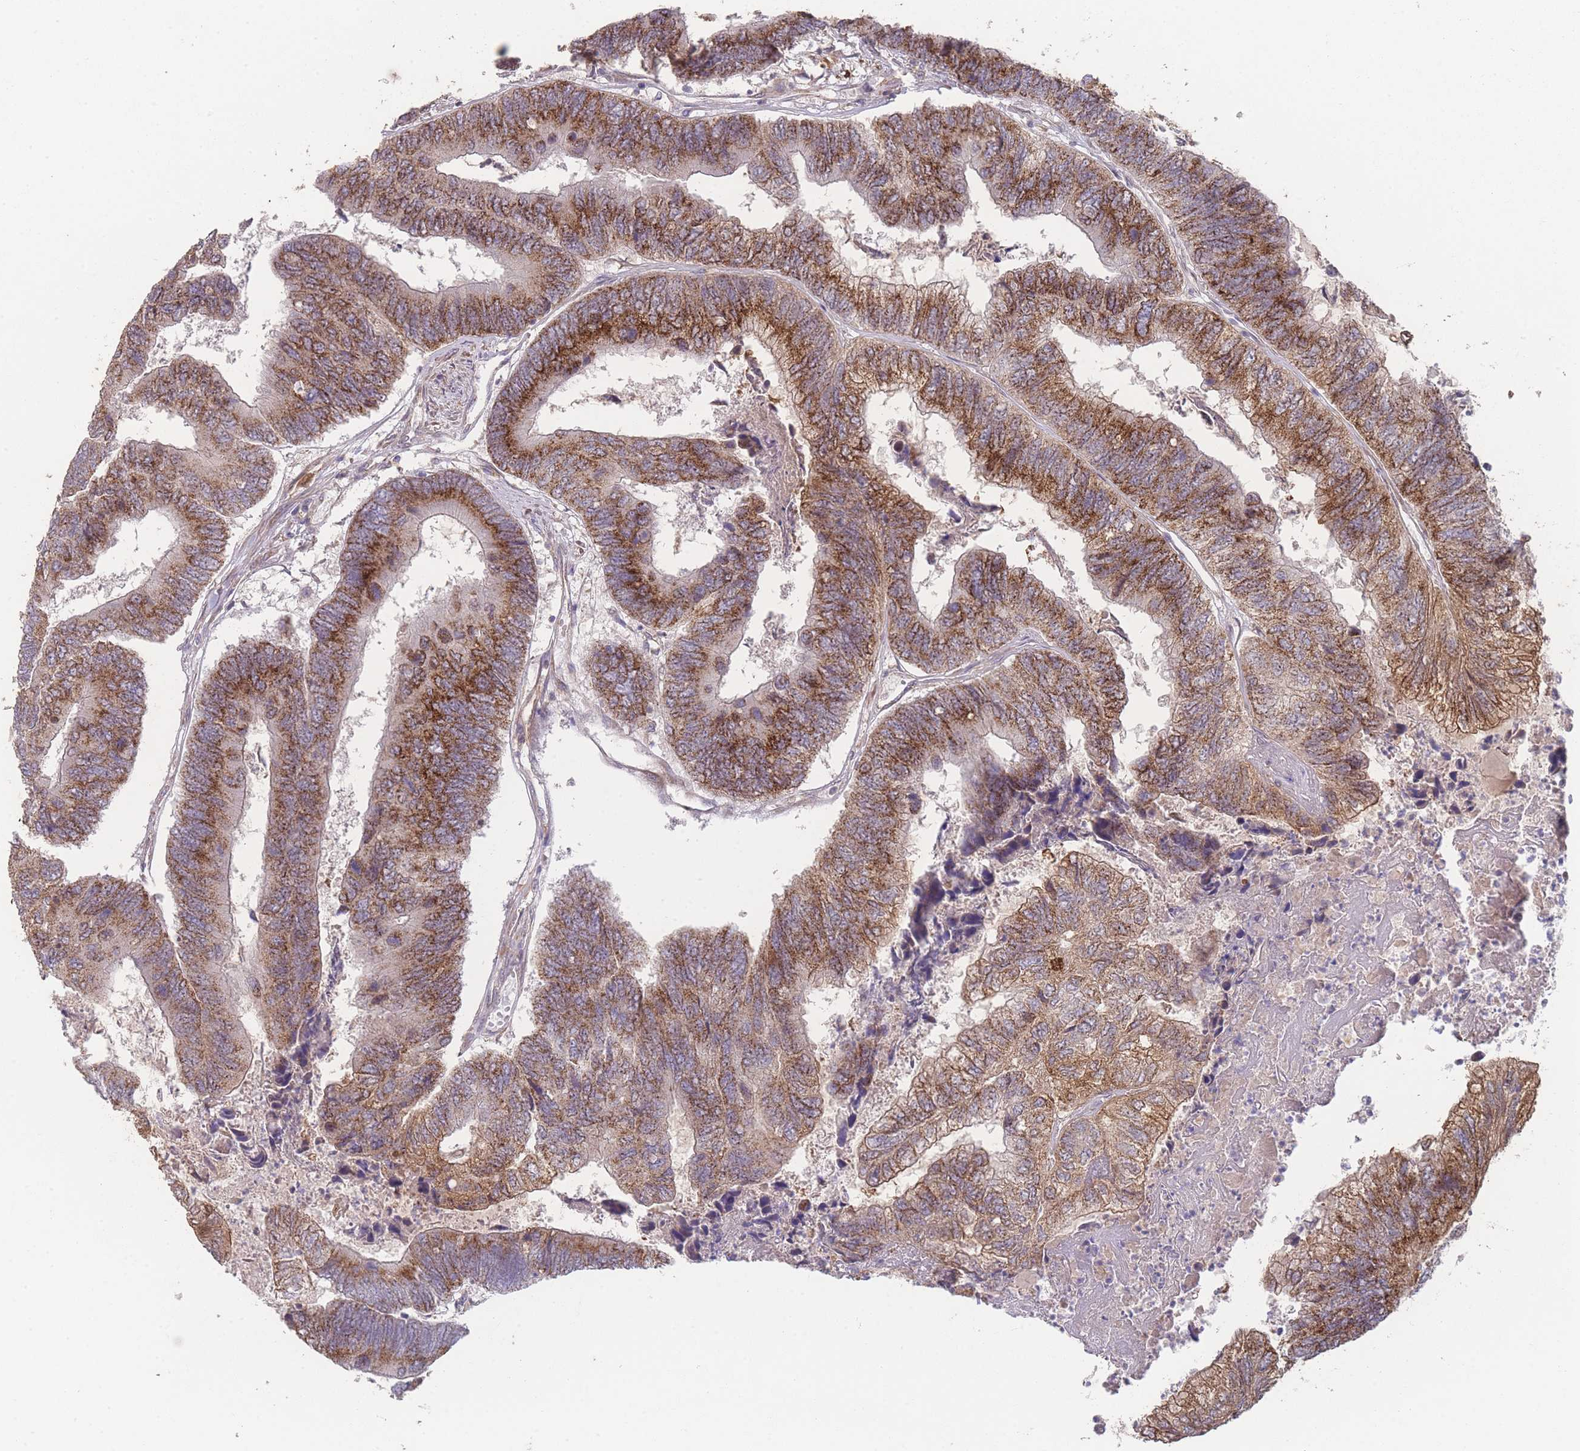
{"staining": {"intensity": "strong", "quantity": ">75%", "location": "cytoplasmic/membranous"}, "tissue": "colorectal cancer", "cell_type": "Tumor cells", "image_type": "cancer", "snomed": [{"axis": "morphology", "description": "Adenocarcinoma, NOS"}, {"axis": "topography", "description": "Colon"}], "caption": "Immunohistochemistry micrograph of neoplastic tissue: human colorectal cancer (adenocarcinoma) stained using IHC reveals high levels of strong protein expression localized specifically in the cytoplasmic/membranous of tumor cells, appearing as a cytoplasmic/membranous brown color.", "gene": "PXMP4", "patient": {"sex": "female", "age": 67}}